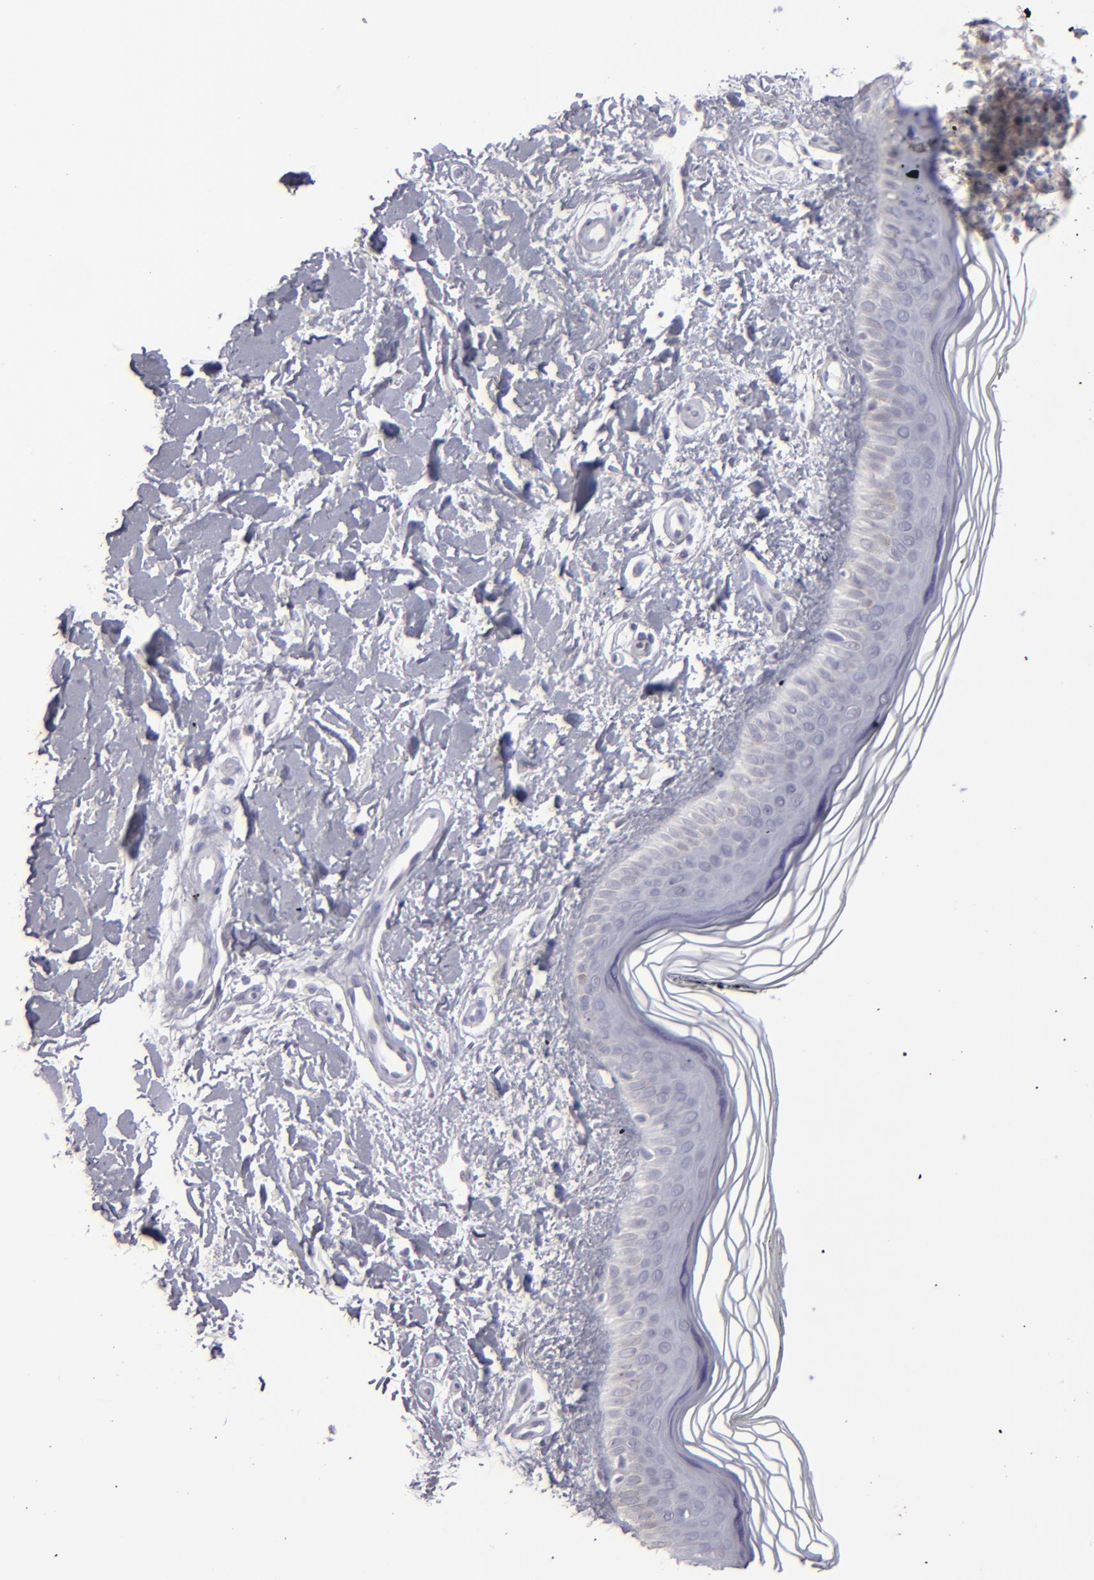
{"staining": {"intensity": "negative", "quantity": "none", "location": "none"}, "tissue": "skin", "cell_type": "Fibroblasts", "image_type": "normal", "snomed": [{"axis": "morphology", "description": "Normal tissue, NOS"}, {"axis": "topography", "description": "Skin"}], "caption": "This is a micrograph of immunohistochemistry staining of unremarkable skin, which shows no staining in fibroblasts. The staining is performed using DAB (3,3'-diaminobenzidine) brown chromogen with nuclei counter-stained in using hematoxylin.", "gene": "ALDOB", "patient": {"sex": "female", "age": 19}}